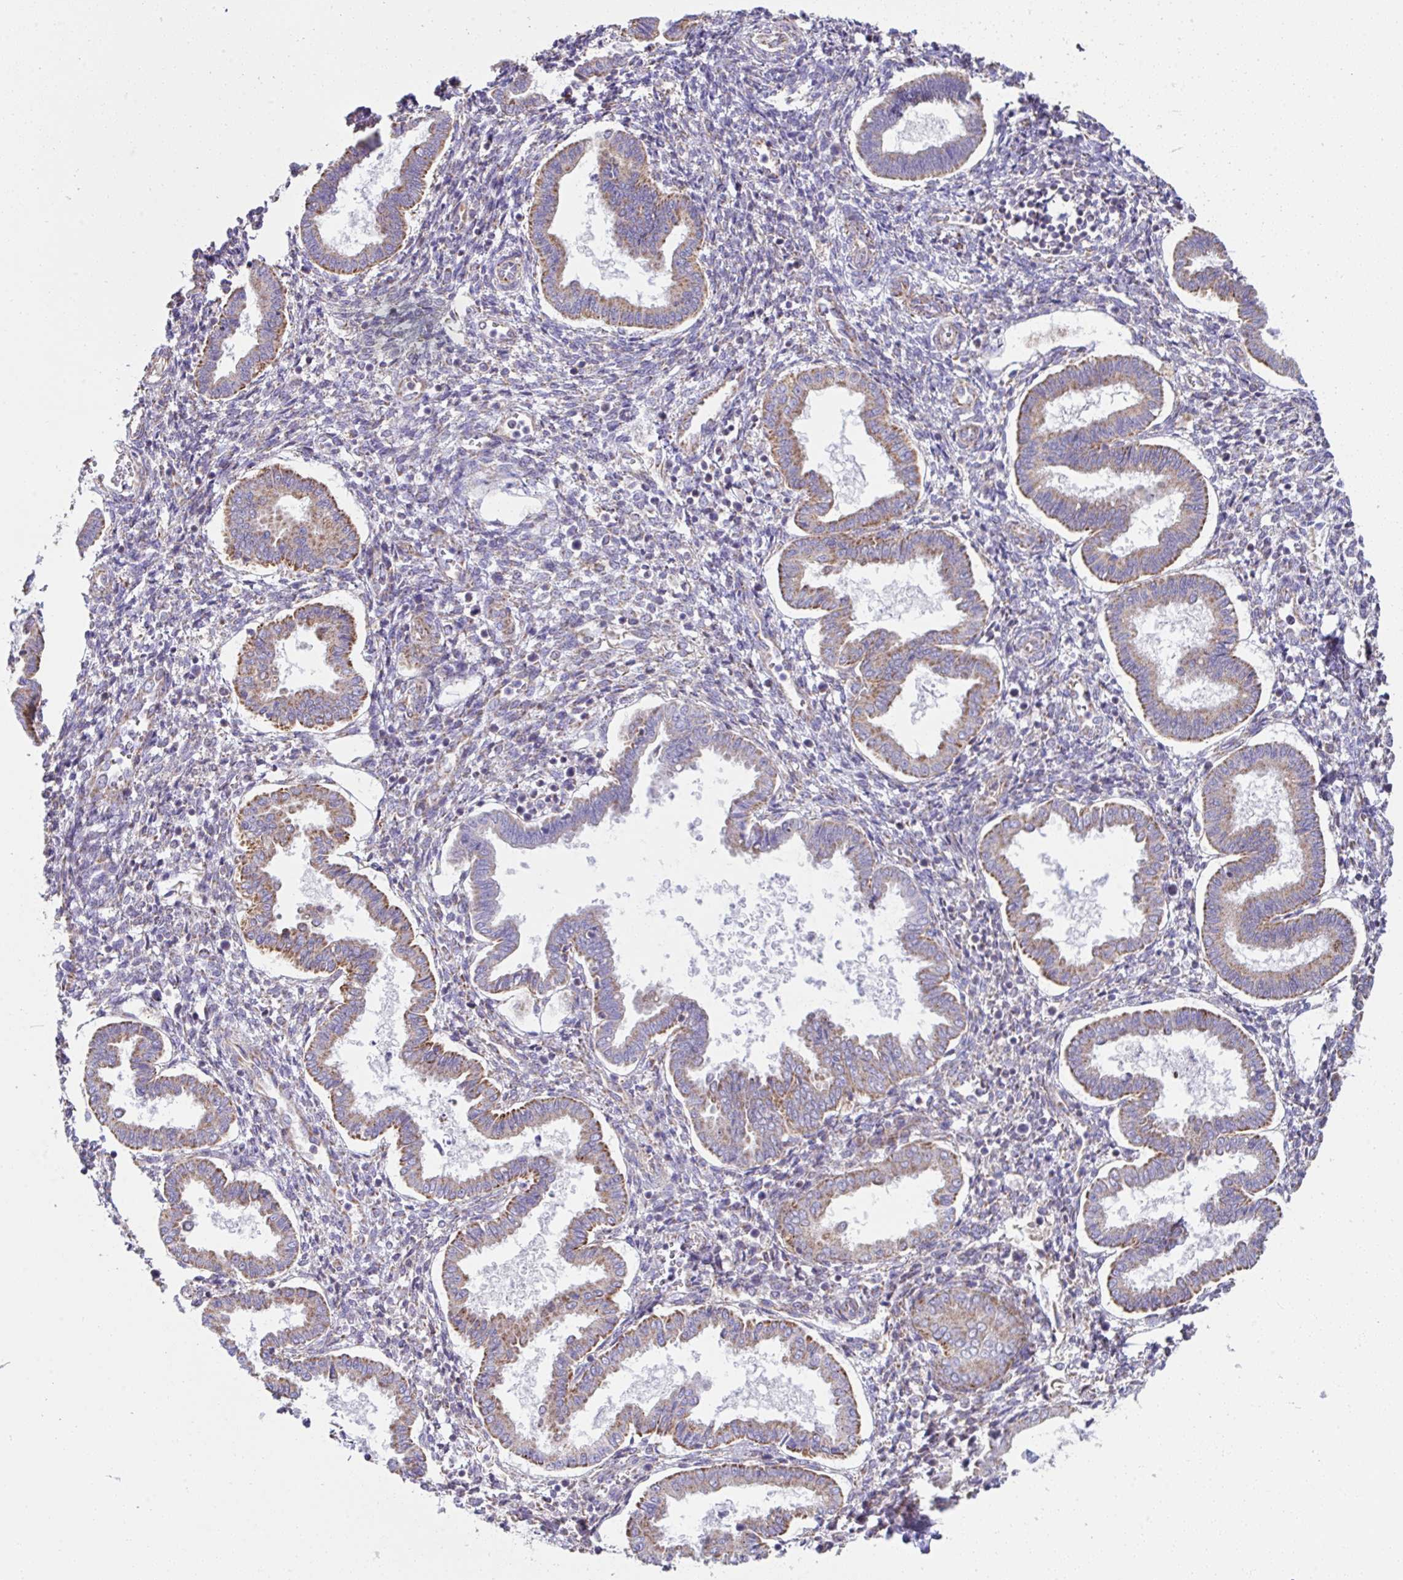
{"staining": {"intensity": "negative", "quantity": "none", "location": "none"}, "tissue": "endometrium", "cell_type": "Cells in endometrial stroma", "image_type": "normal", "snomed": [{"axis": "morphology", "description": "Normal tissue, NOS"}, {"axis": "topography", "description": "Endometrium"}], "caption": "A high-resolution photomicrograph shows immunohistochemistry (IHC) staining of unremarkable endometrium, which reveals no significant staining in cells in endometrial stroma.", "gene": "DOK7", "patient": {"sex": "female", "age": 24}}